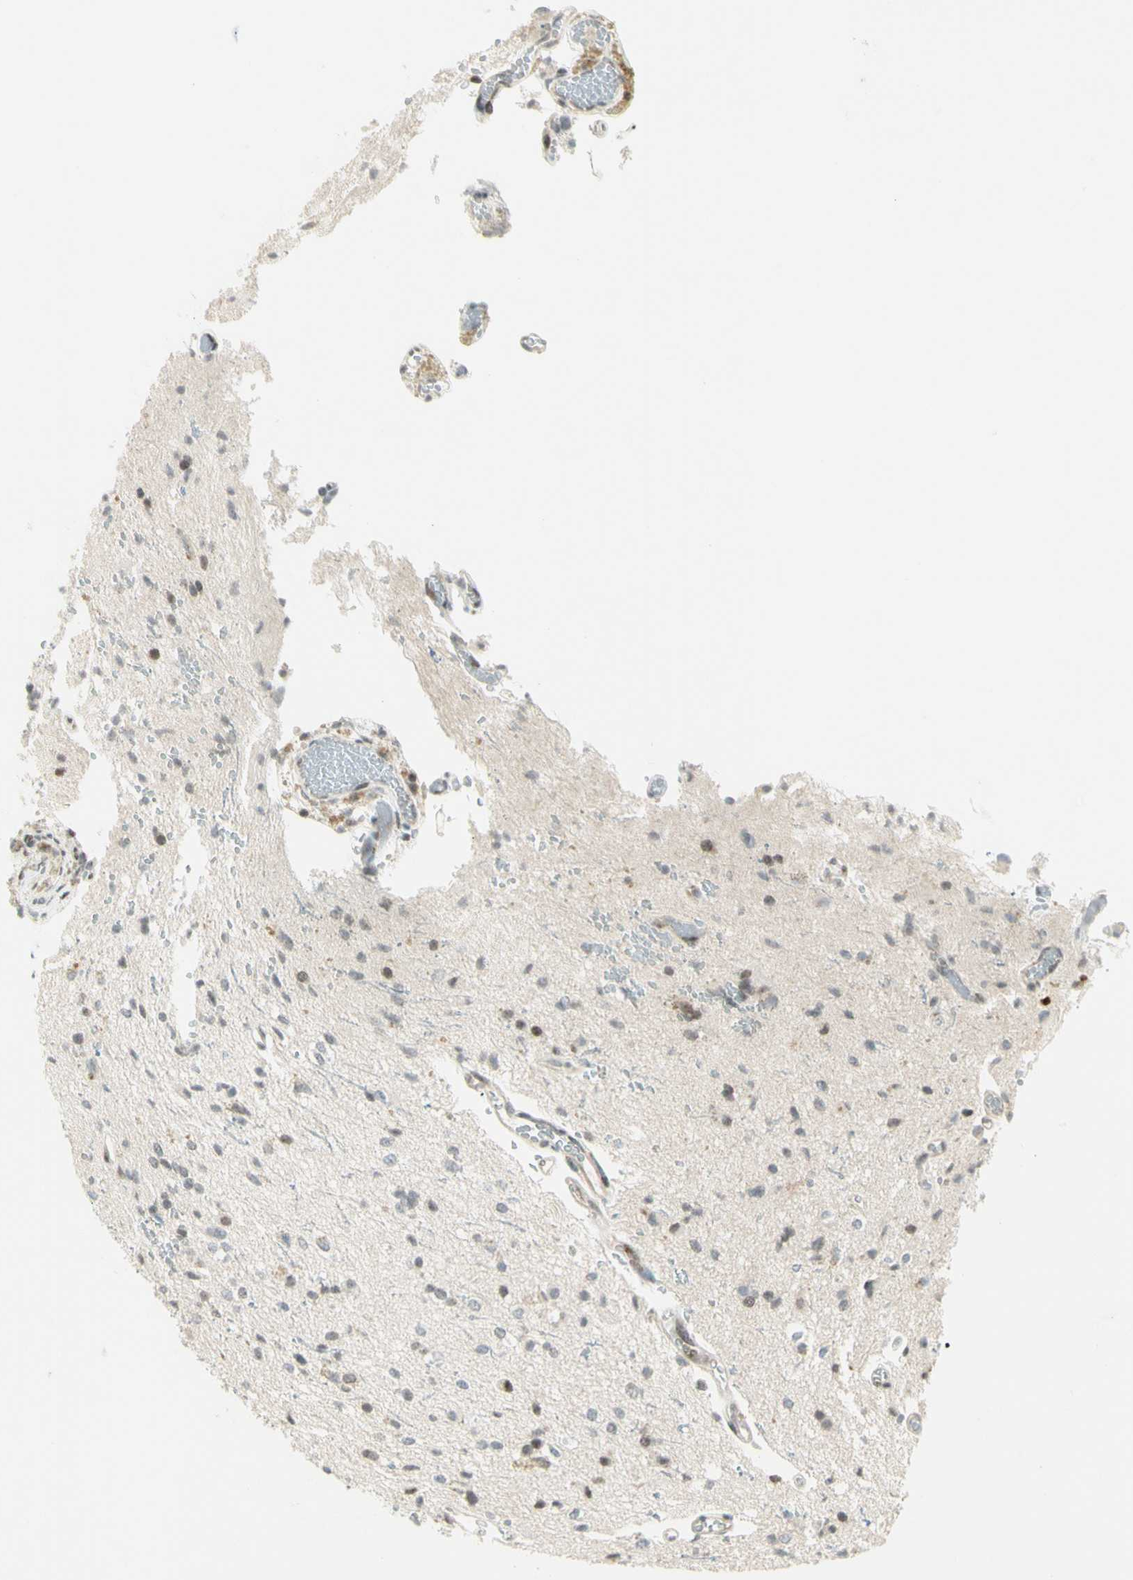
{"staining": {"intensity": "negative", "quantity": "none", "location": "none"}, "tissue": "glioma", "cell_type": "Tumor cells", "image_type": "cancer", "snomed": [{"axis": "morphology", "description": "Glioma, malignant, High grade"}, {"axis": "topography", "description": "Brain"}], "caption": "Protein analysis of malignant high-grade glioma exhibits no significant staining in tumor cells.", "gene": "TPT1", "patient": {"sex": "male", "age": 47}}